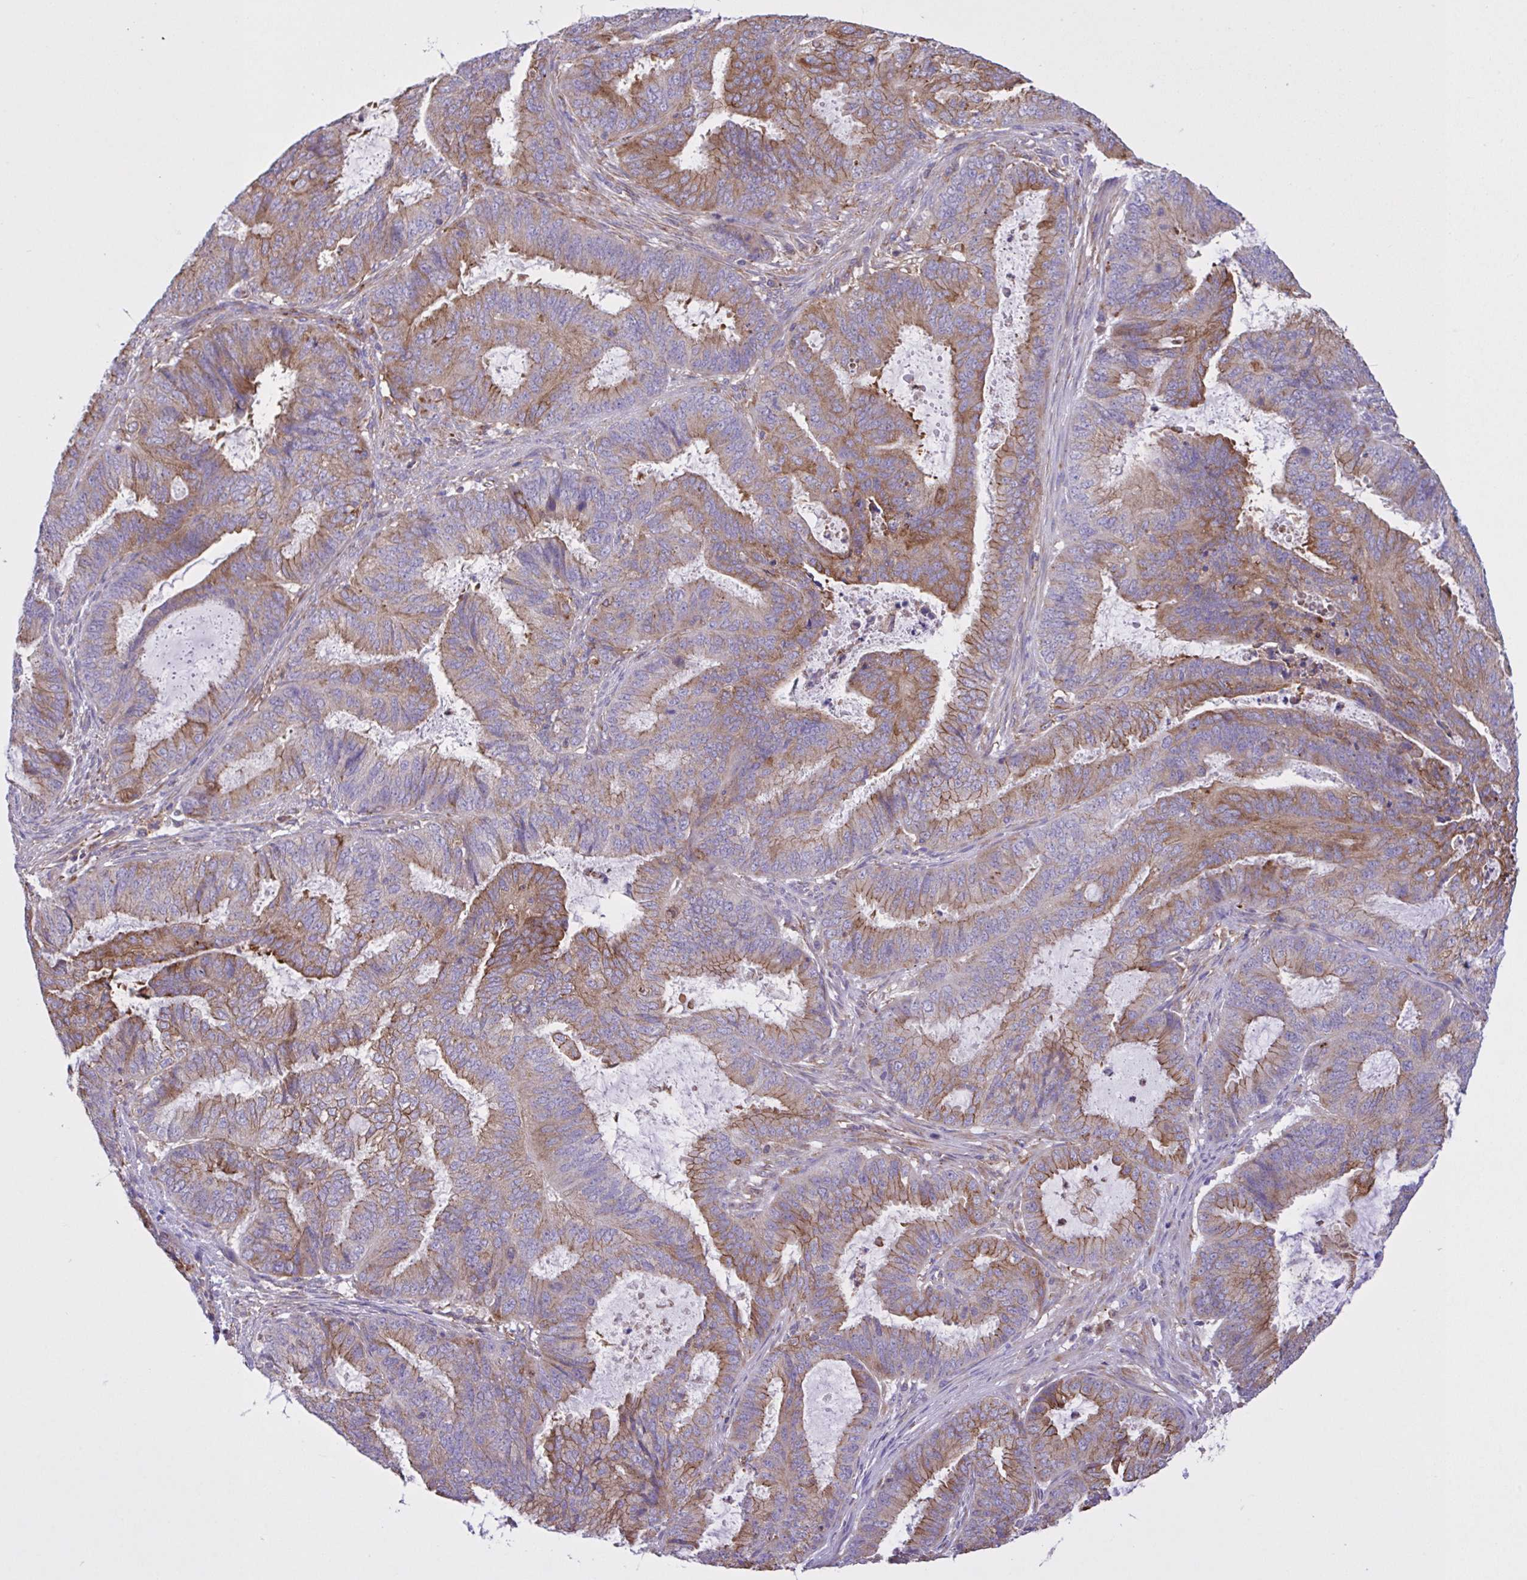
{"staining": {"intensity": "moderate", "quantity": "25%-75%", "location": "cytoplasmic/membranous"}, "tissue": "endometrial cancer", "cell_type": "Tumor cells", "image_type": "cancer", "snomed": [{"axis": "morphology", "description": "Adenocarcinoma, NOS"}, {"axis": "topography", "description": "Endometrium"}], "caption": "A histopathology image of endometrial cancer (adenocarcinoma) stained for a protein exhibits moderate cytoplasmic/membranous brown staining in tumor cells. Immunohistochemistry stains the protein of interest in brown and the nuclei are stained blue.", "gene": "OR51M1", "patient": {"sex": "female", "age": 51}}